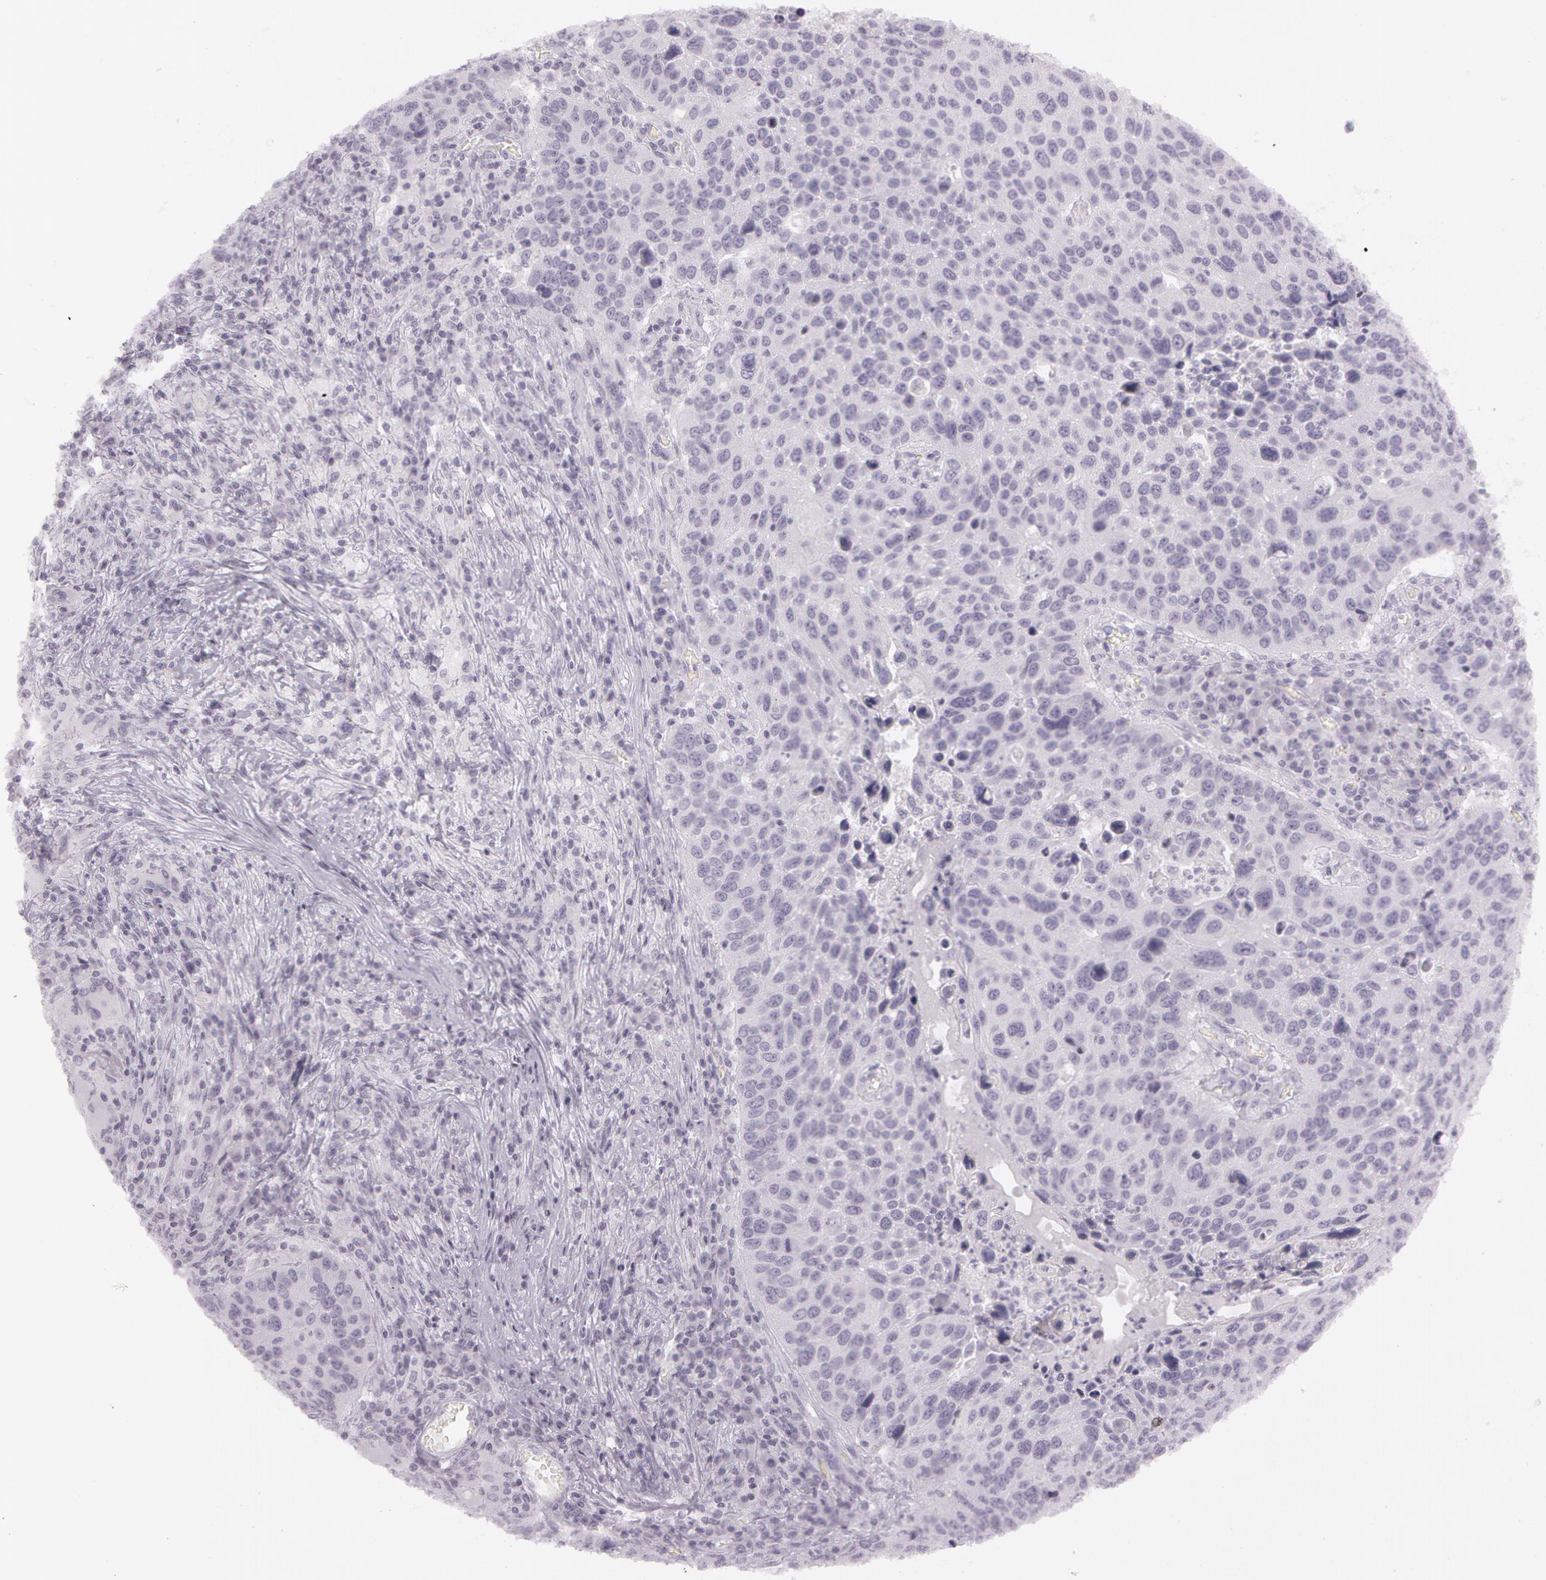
{"staining": {"intensity": "negative", "quantity": "none", "location": "none"}, "tissue": "lung cancer", "cell_type": "Tumor cells", "image_type": "cancer", "snomed": [{"axis": "morphology", "description": "Squamous cell carcinoma, NOS"}, {"axis": "topography", "description": "Lung"}], "caption": "Tumor cells are negative for brown protein staining in lung cancer.", "gene": "OTC", "patient": {"sex": "male", "age": 68}}